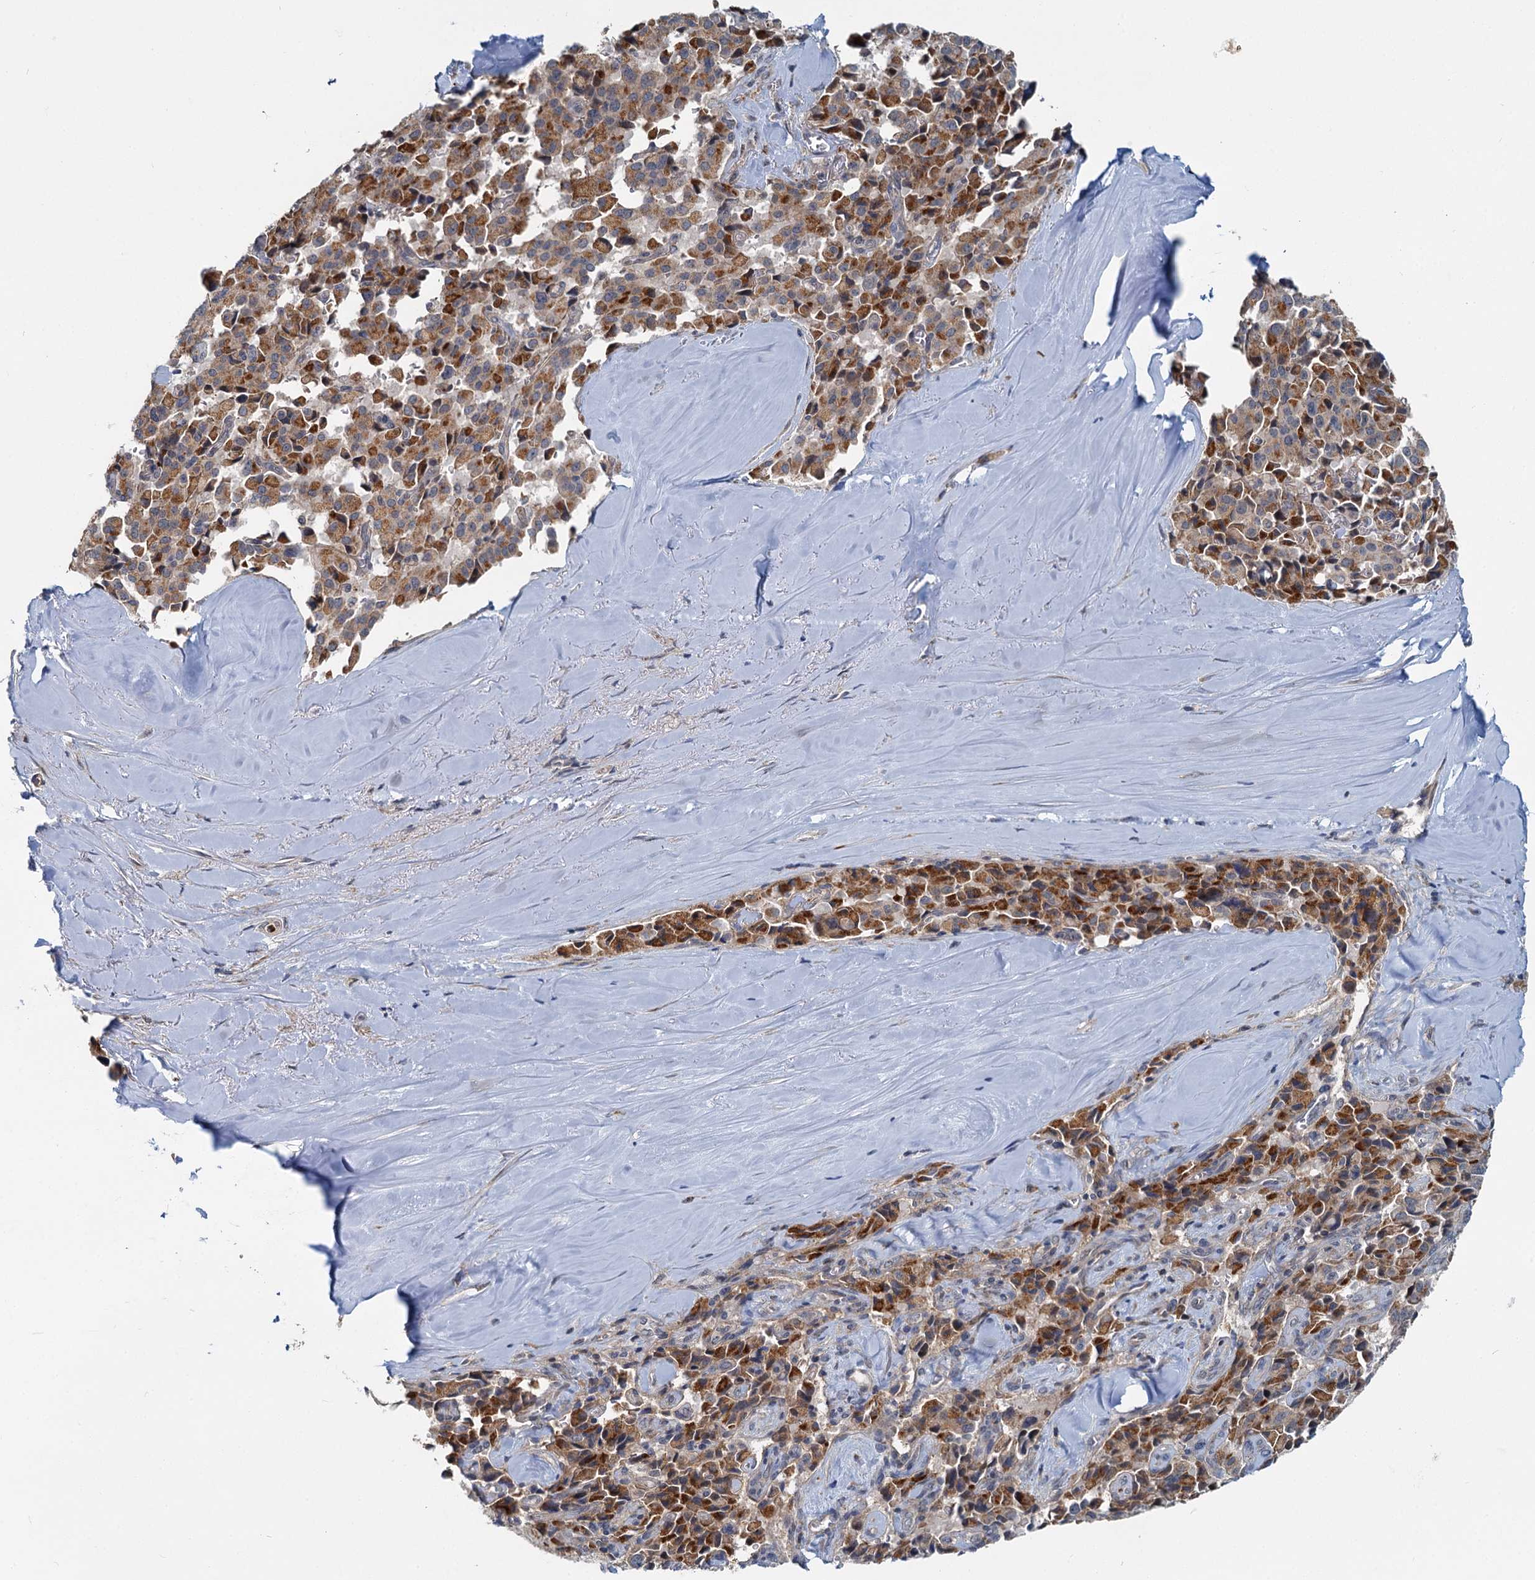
{"staining": {"intensity": "moderate", "quantity": "25%-75%", "location": "cytoplasmic/membranous"}, "tissue": "pancreatic cancer", "cell_type": "Tumor cells", "image_type": "cancer", "snomed": [{"axis": "morphology", "description": "Adenocarcinoma, NOS"}, {"axis": "topography", "description": "Pancreas"}], "caption": "The image exhibits a brown stain indicating the presence of a protein in the cytoplasmic/membranous of tumor cells in pancreatic adenocarcinoma. The staining is performed using DAB (3,3'-diaminobenzidine) brown chromogen to label protein expression. The nuclei are counter-stained blue using hematoxylin.", "gene": "ADCY2", "patient": {"sex": "male", "age": 65}}